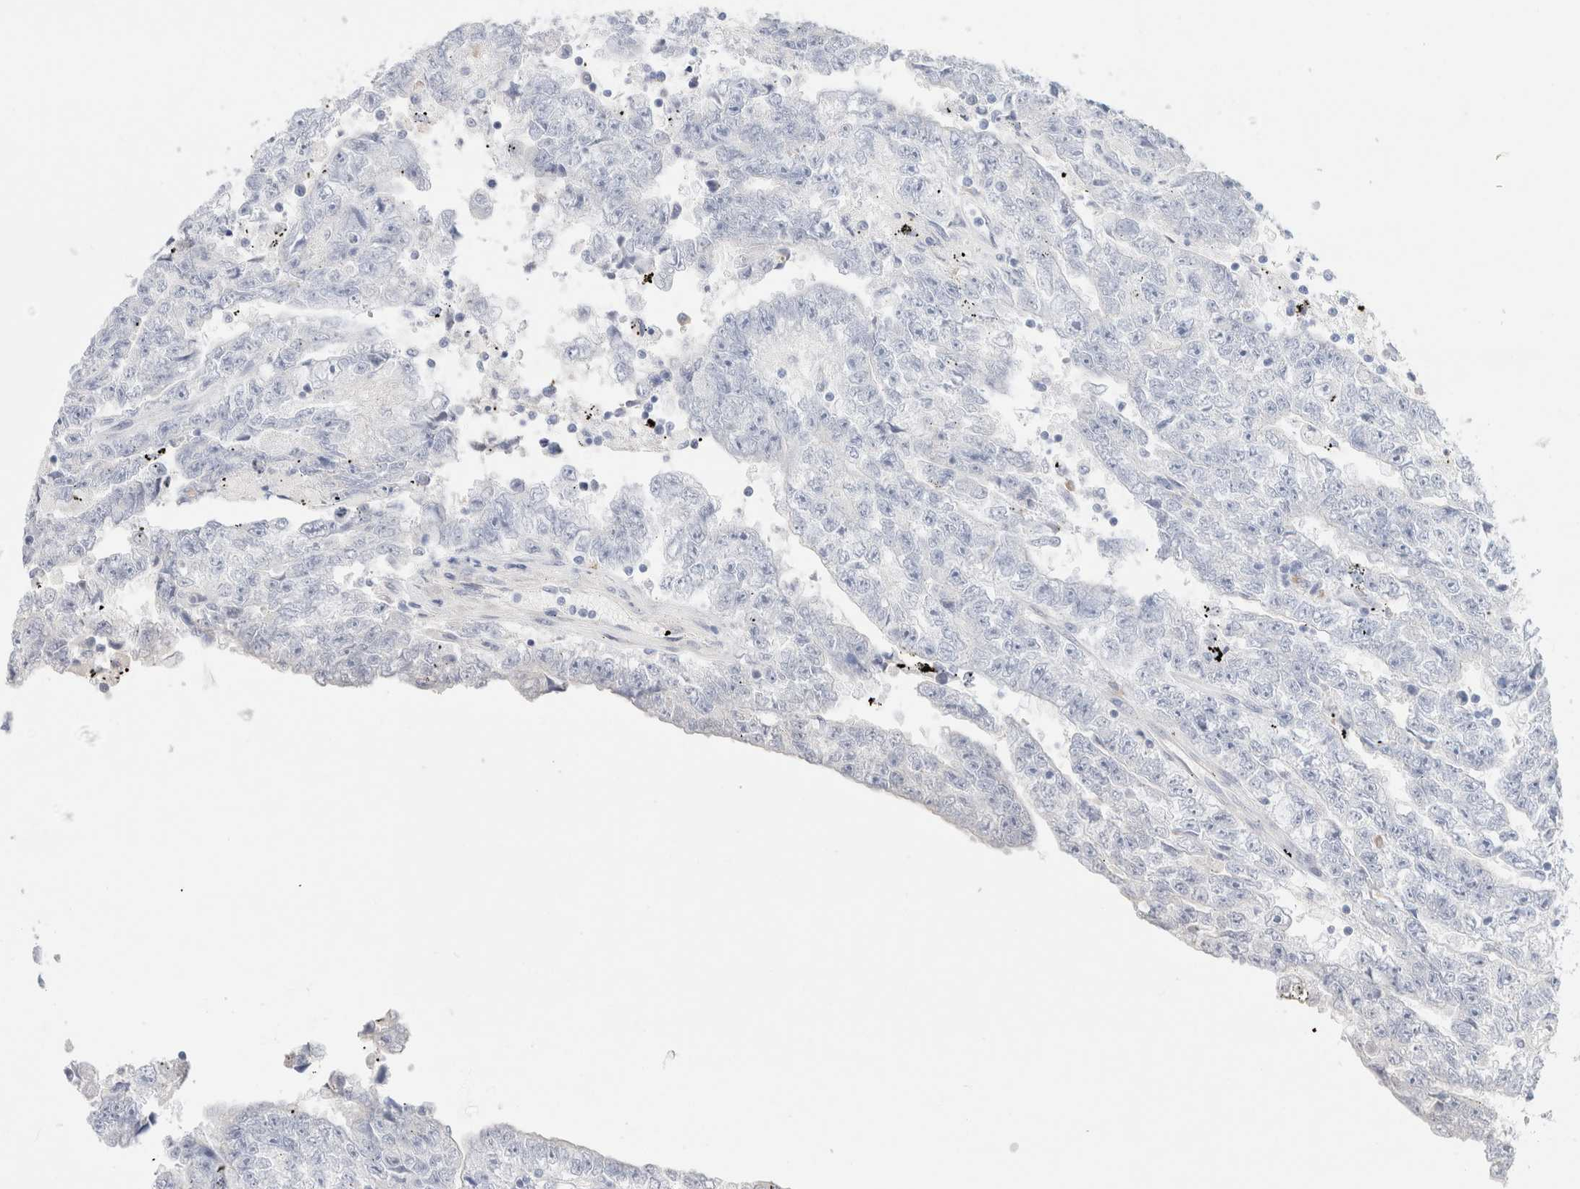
{"staining": {"intensity": "negative", "quantity": "none", "location": "none"}, "tissue": "testis cancer", "cell_type": "Tumor cells", "image_type": "cancer", "snomed": [{"axis": "morphology", "description": "Carcinoma, Embryonal, NOS"}, {"axis": "topography", "description": "Testis"}], "caption": "Photomicrograph shows no protein expression in tumor cells of testis embryonal carcinoma tissue.", "gene": "GADD45G", "patient": {"sex": "male", "age": 25}}